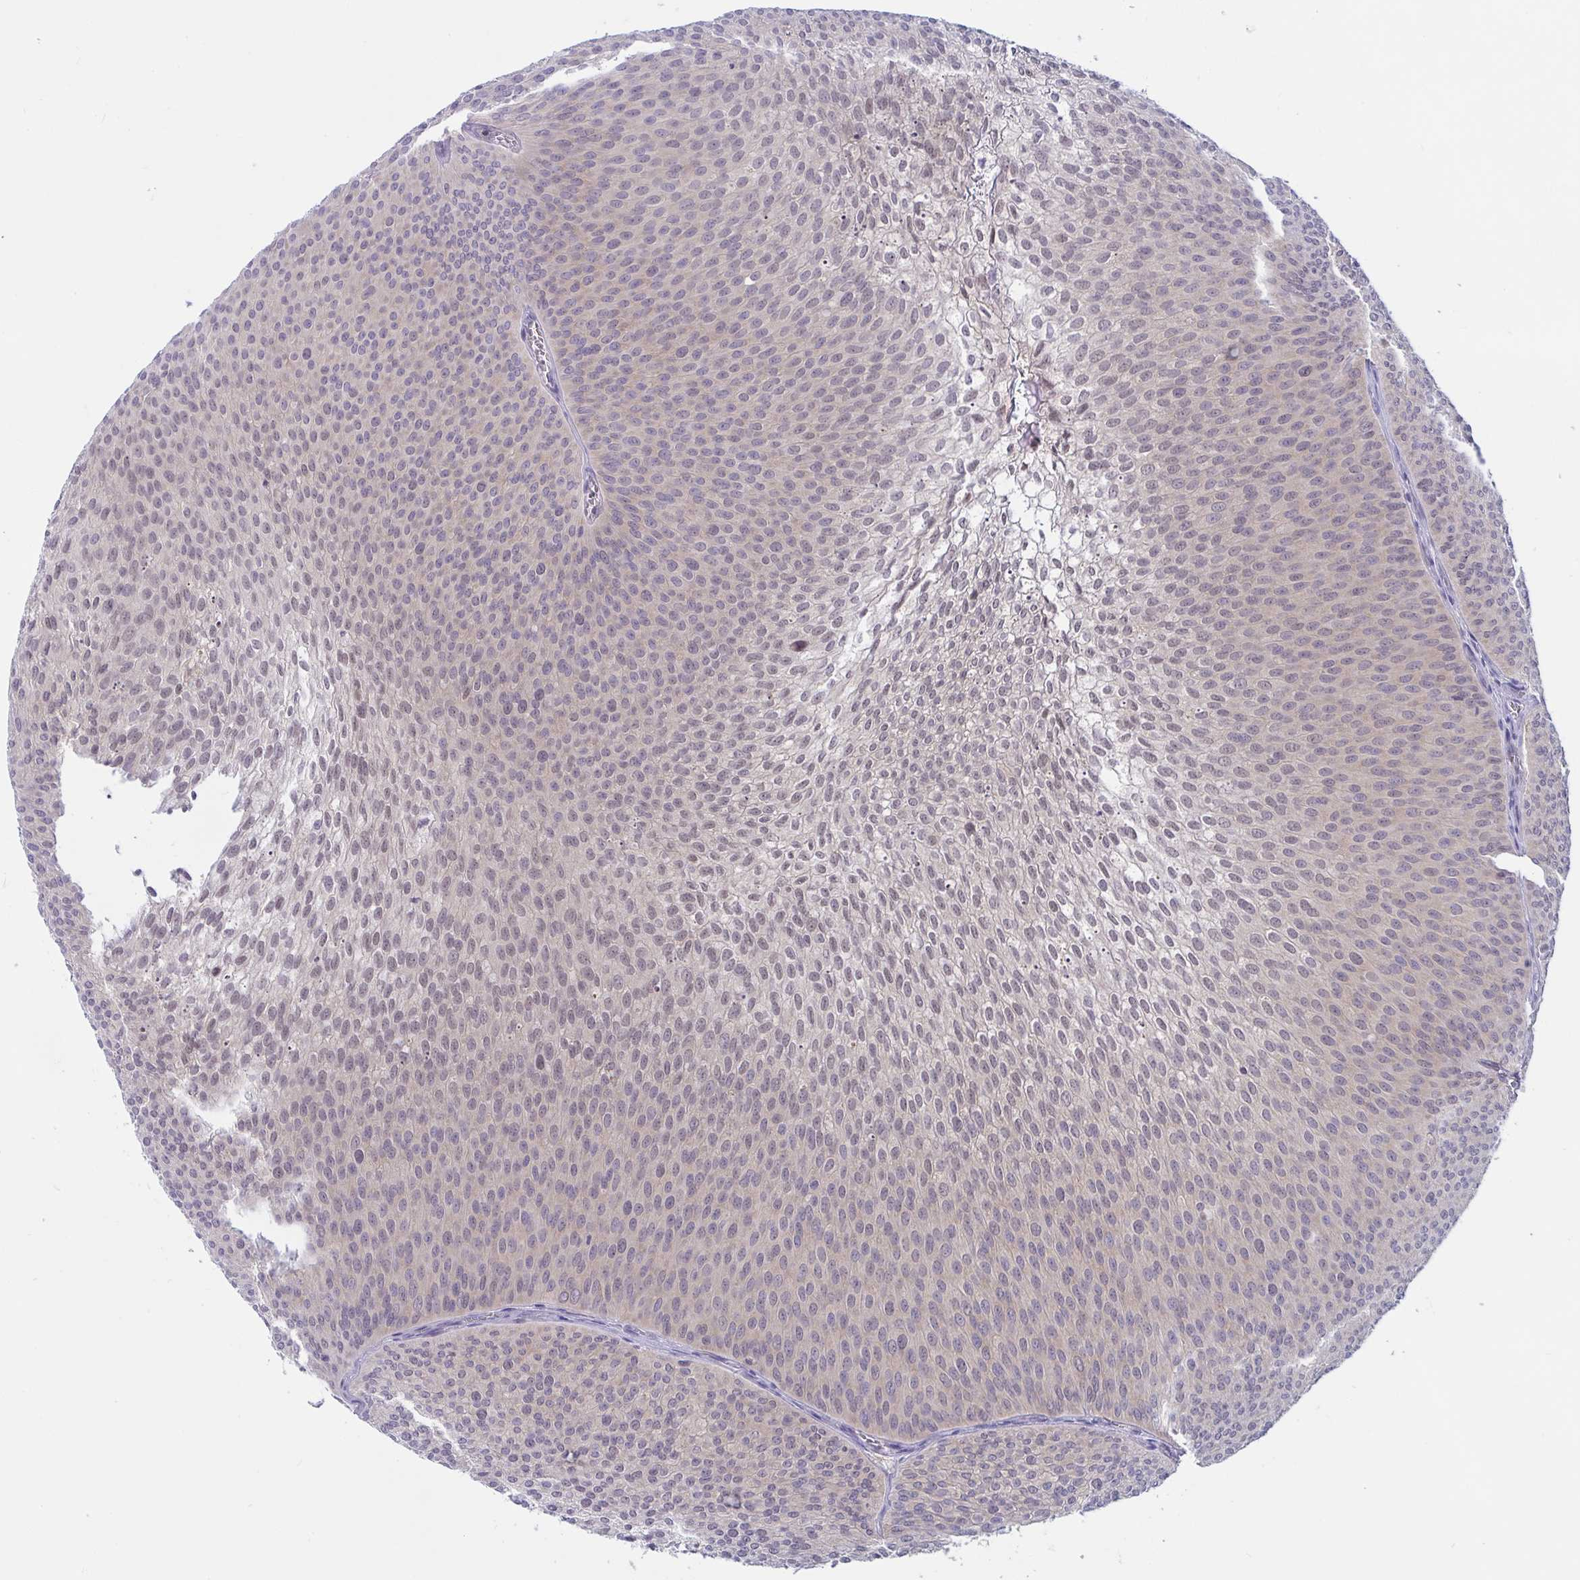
{"staining": {"intensity": "weak", "quantity": "<25%", "location": "nuclear"}, "tissue": "urothelial cancer", "cell_type": "Tumor cells", "image_type": "cancer", "snomed": [{"axis": "morphology", "description": "Urothelial carcinoma, Low grade"}, {"axis": "topography", "description": "Urinary bladder"}], "caption": "Tumor cells are negative for protein expression in human low-grade urothelial carcinoma.", "gene": "TSN", "patient": {"sex": "male", "age": 91}}